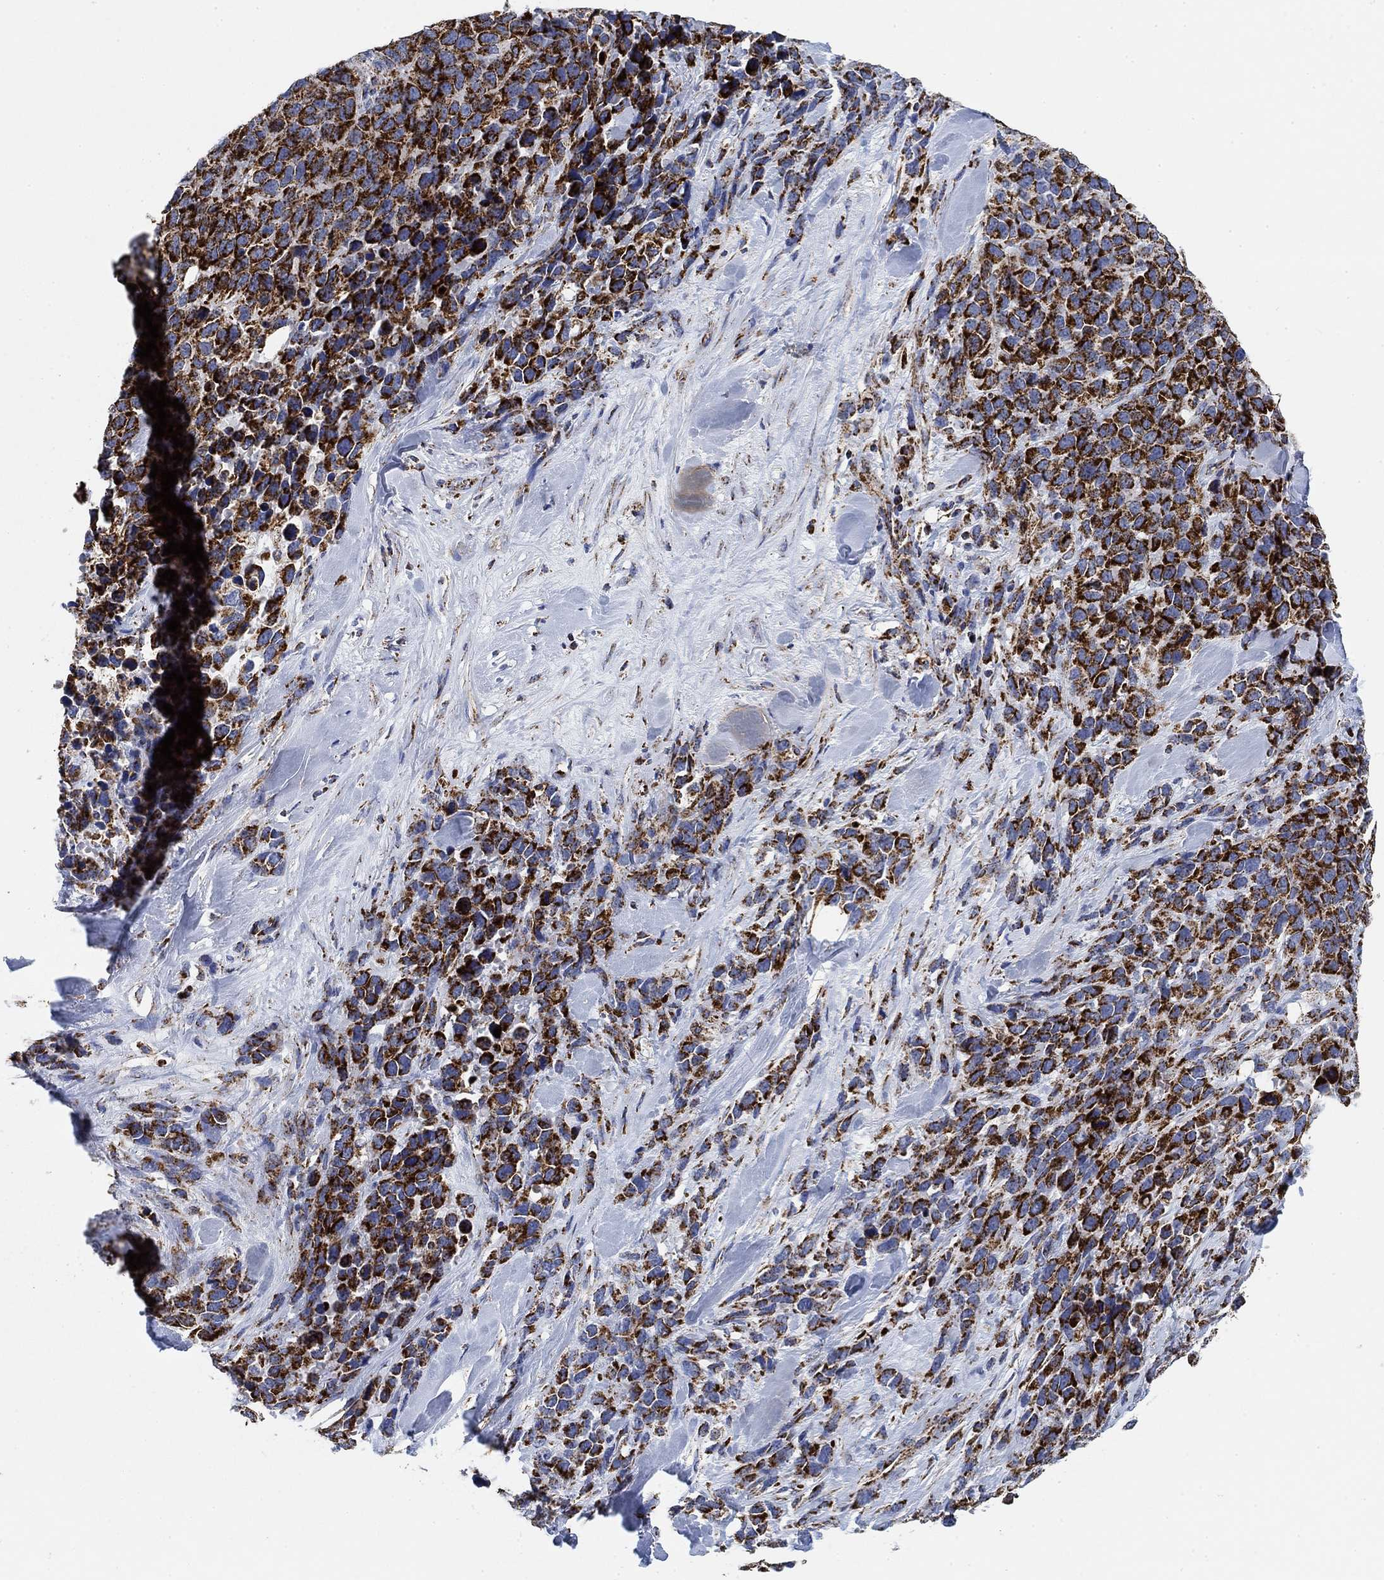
{"staining": {"intensity": "strong", "quantity": ">75%", "location": "cytoplasmic/membranous"}, "tissue": "melanoma", "cell_type": "Tumor cells", "image_type": "cancer", "snomed": [{"axis": "morphology", "description": "Malignant melanoma, Metastatic site"}, {"axis": "topography", "description": "Skin"}], "caption": "This photomicrograph reveals immunohistochemistry (IHC) staining of human malignant melanoma (metastatic site), with high strong cytoplasmic/membranous positivity in approximately >75% of tumor cells.", "gene": "NDUFS3", "patient": {"sex": "male", "age": 84}}